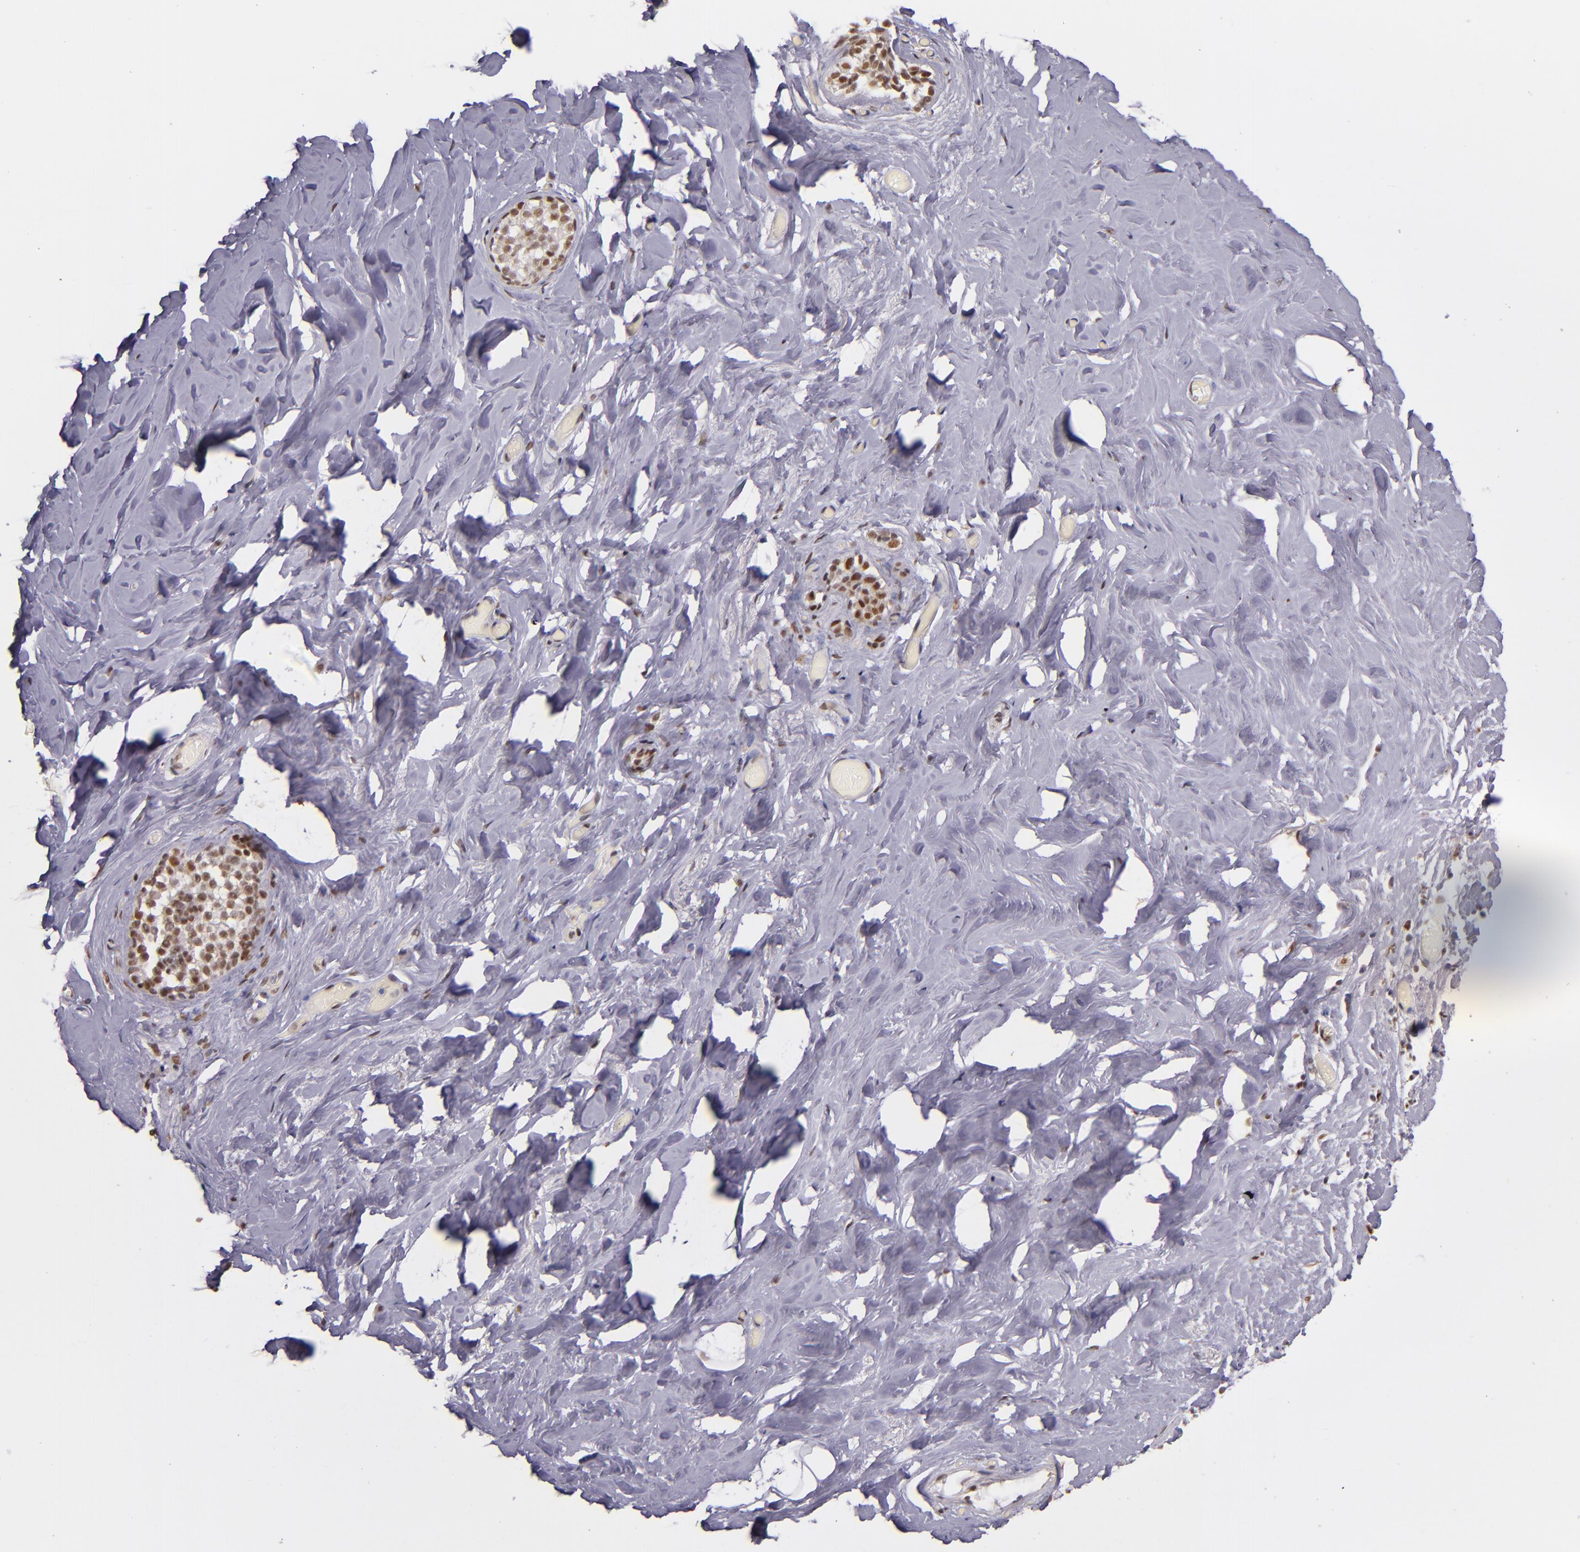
{"staining": {"intensity": "moderate", "quantity": "25%-75%", "location": "nuclear"}, "tissue": "breast", "cell_type": "Adipocytes", "image_type": "normal", "snomed": [{"axis": "morphology", "description": "Normal tissue, NOS"}, {"axis": "topography", "description": "Breast"}], "caption": "This image reveals normal breast stained with immunohistochemistry to label a protein in brown. The nuclear of adipocytes show moderate positivity for the protein. Nuclei are counter-stained blue.", "gene": "NCOR2", "patient": {"sex": "female", "age": 75}}